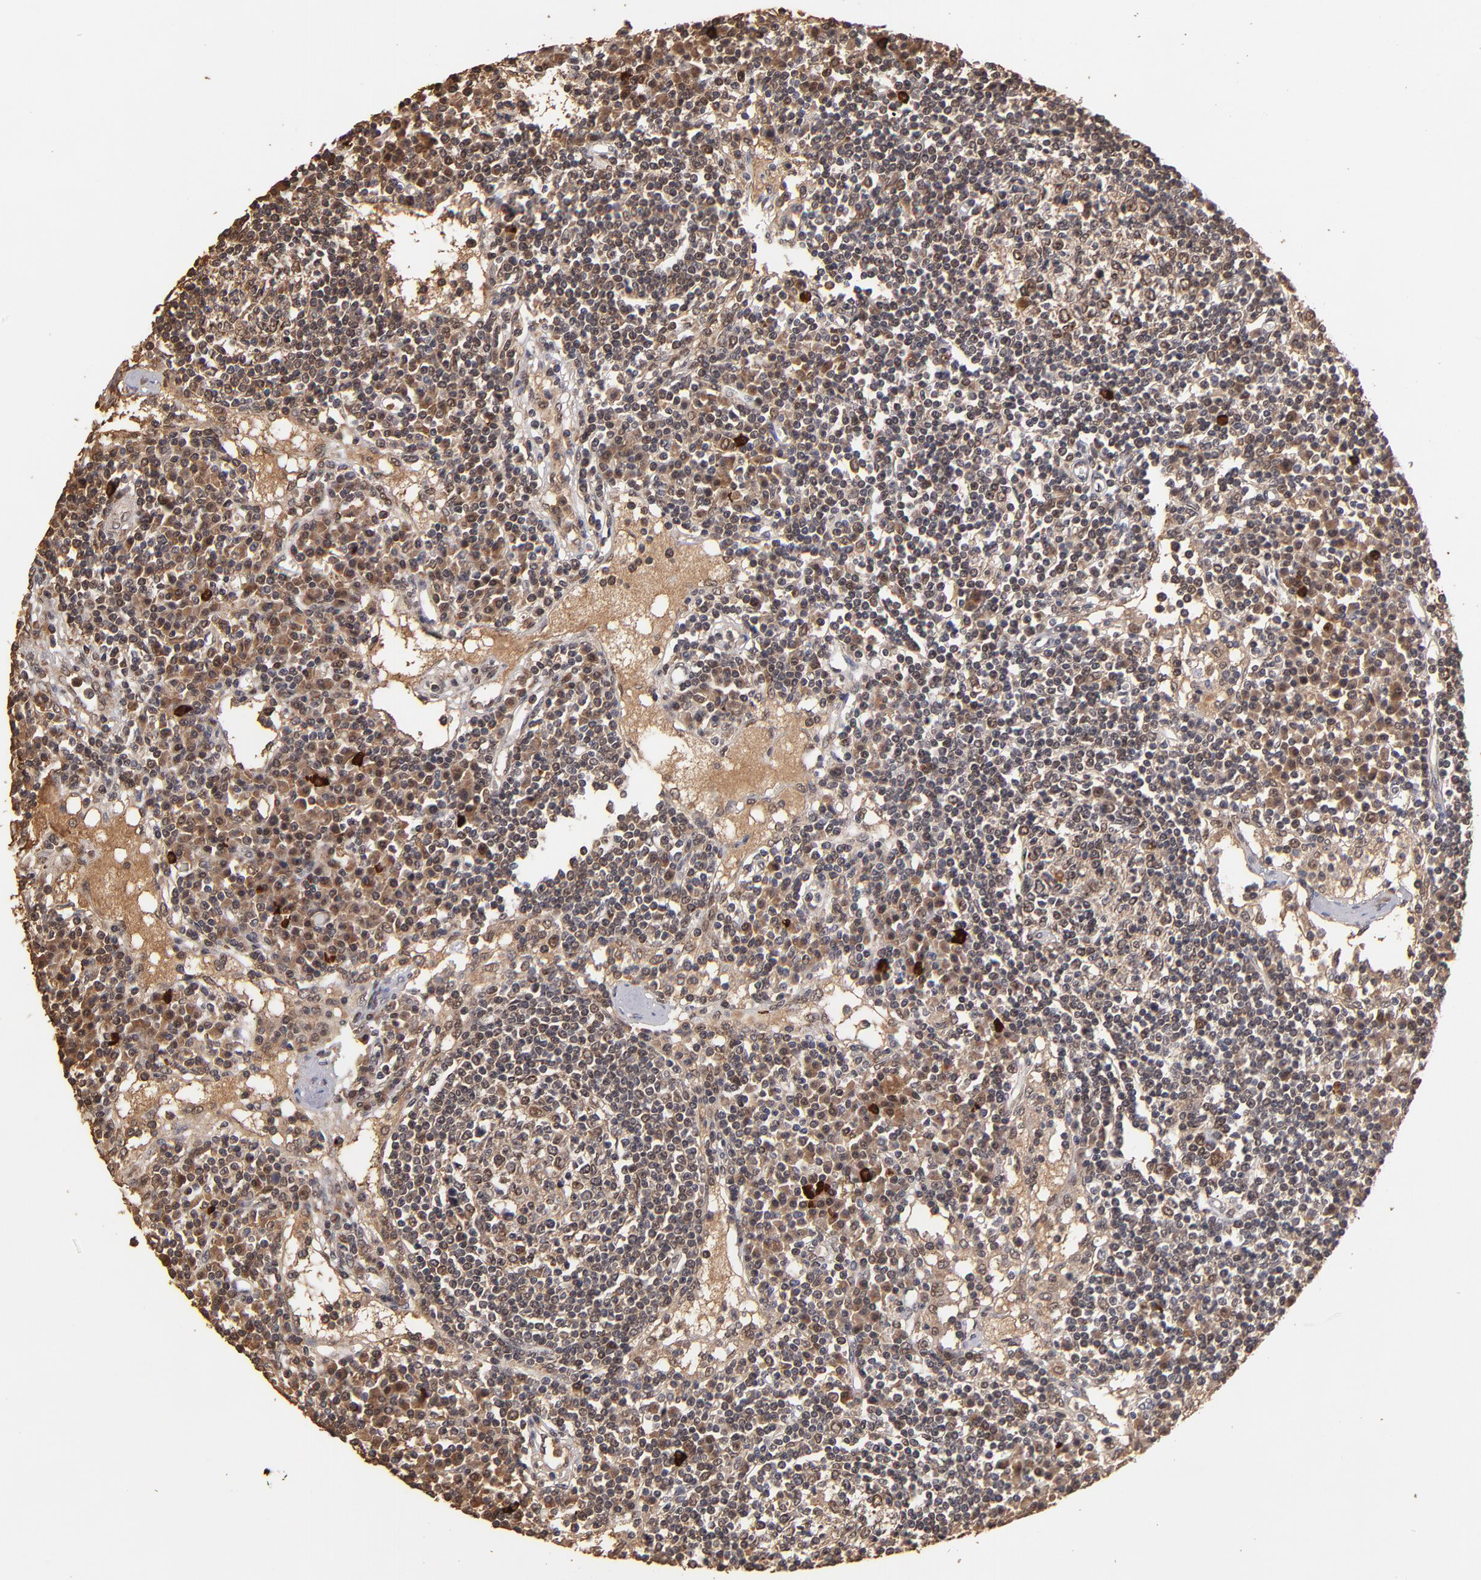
{"staining": {"intensity": "moderate", "quantity": ">75%", "location": "nuclear"}, "tissue": "lymph node", "cell_type": "Germinal center cells", "image_type": "normal", "snomed": [{"axis": "morphology", "description": "Normal tissue, NOS"}, {"axis": "topography", "description": "Lymph node"}], "caption": "This is an image of IHC staining of unremarkable lymph node, which shows moderate staining in the nuclear of germinal center cells.", "gene": "EAPP", "patient": {"sex": "female", "age": 62}}